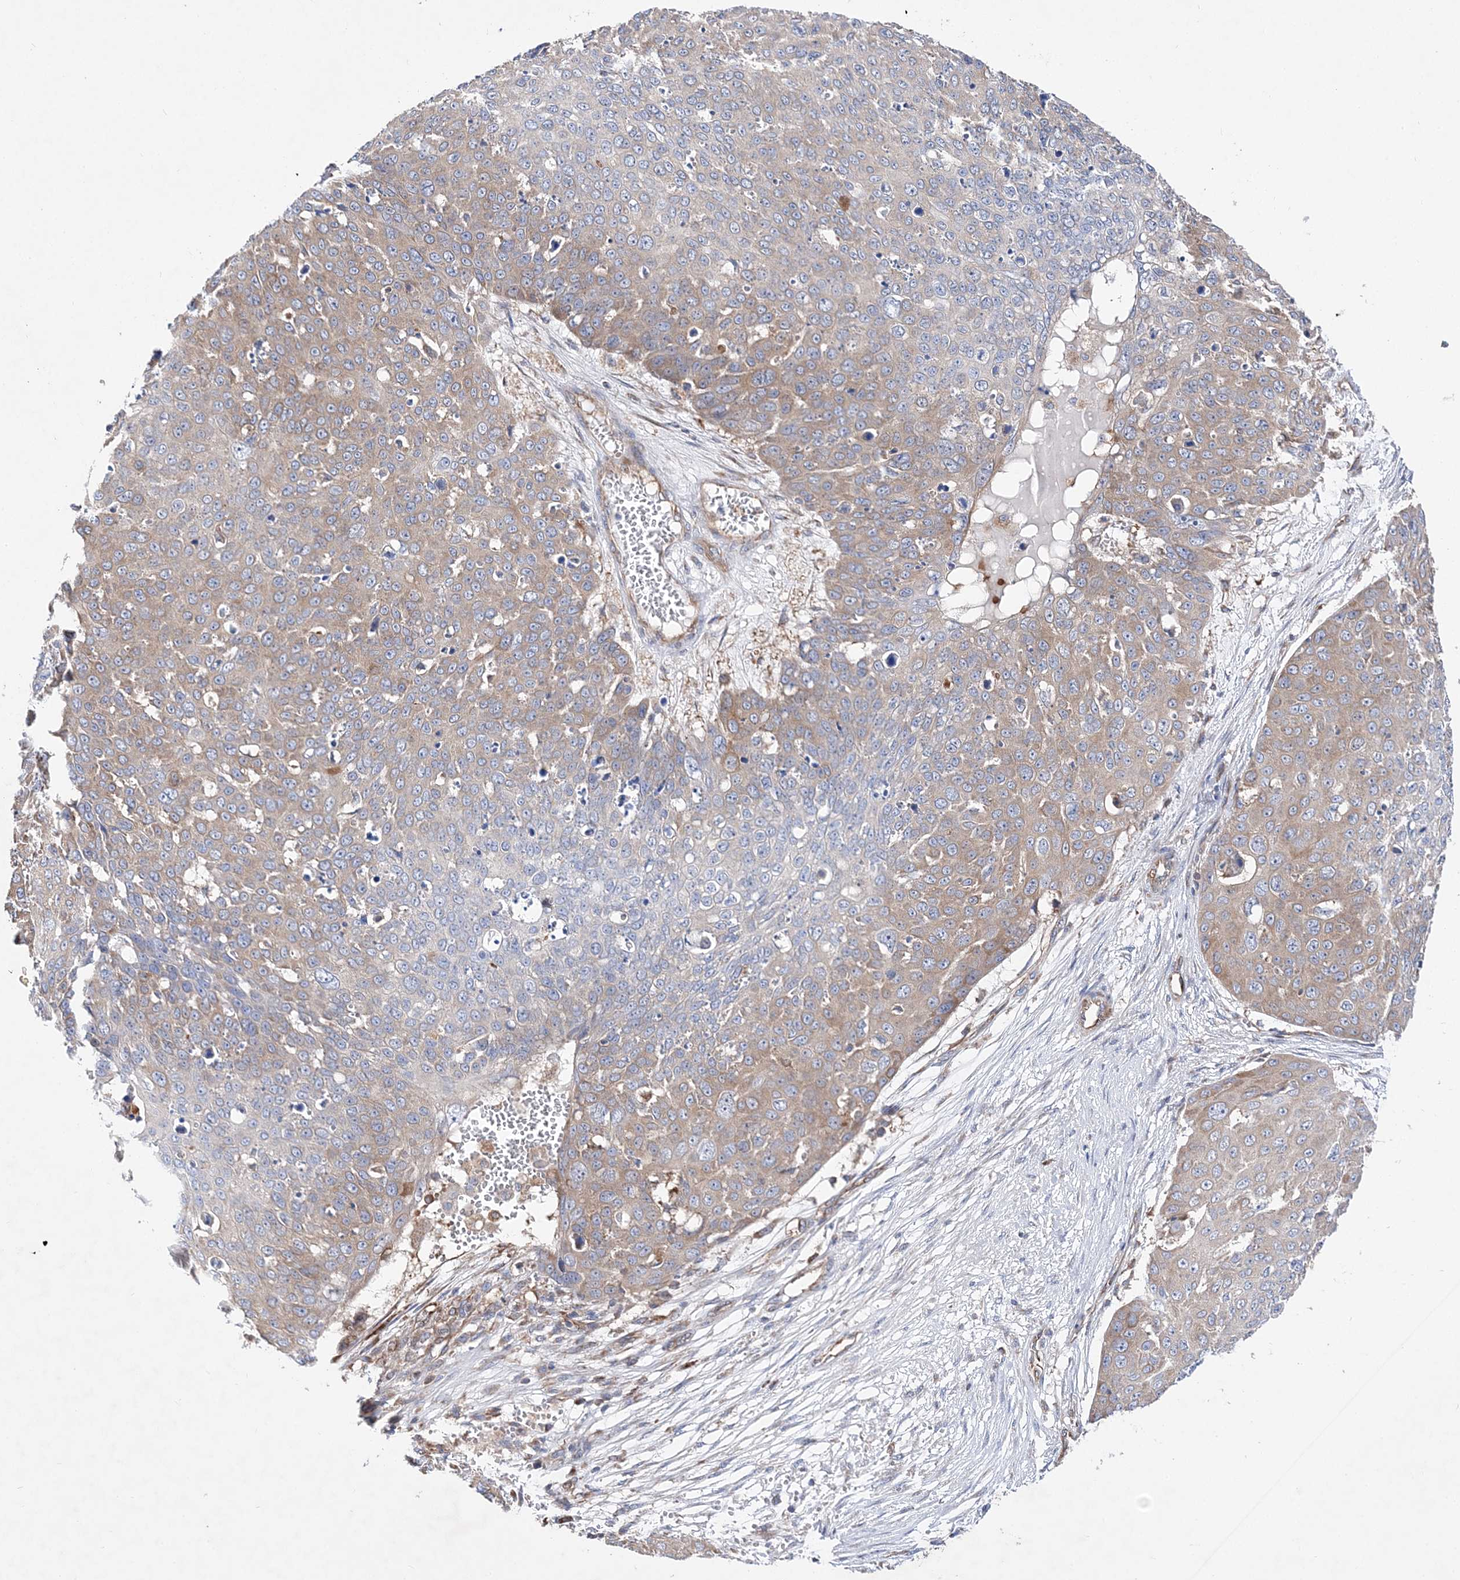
{"staining": {"intensity": "moderate", "quantity": "25%-75%", "location": "cytoplasmic/membranous"}, "tissue": "skin cancer", "cell_type": "Tumor cells", "image_type": "cancer", "snomed": [{"axis": "morphology", "description": "Squamous cell carcinoma, NOS"}, {"axis": "topography", "description": "Skin"}], "caption": "Protein staining of skin cancer tissue displays moderate cytoplasmic/membranous staining in approximately 25%-75% of tumor cells.", "gene": "JKAMP", "patient": {"sex": "male", "age": 71}}